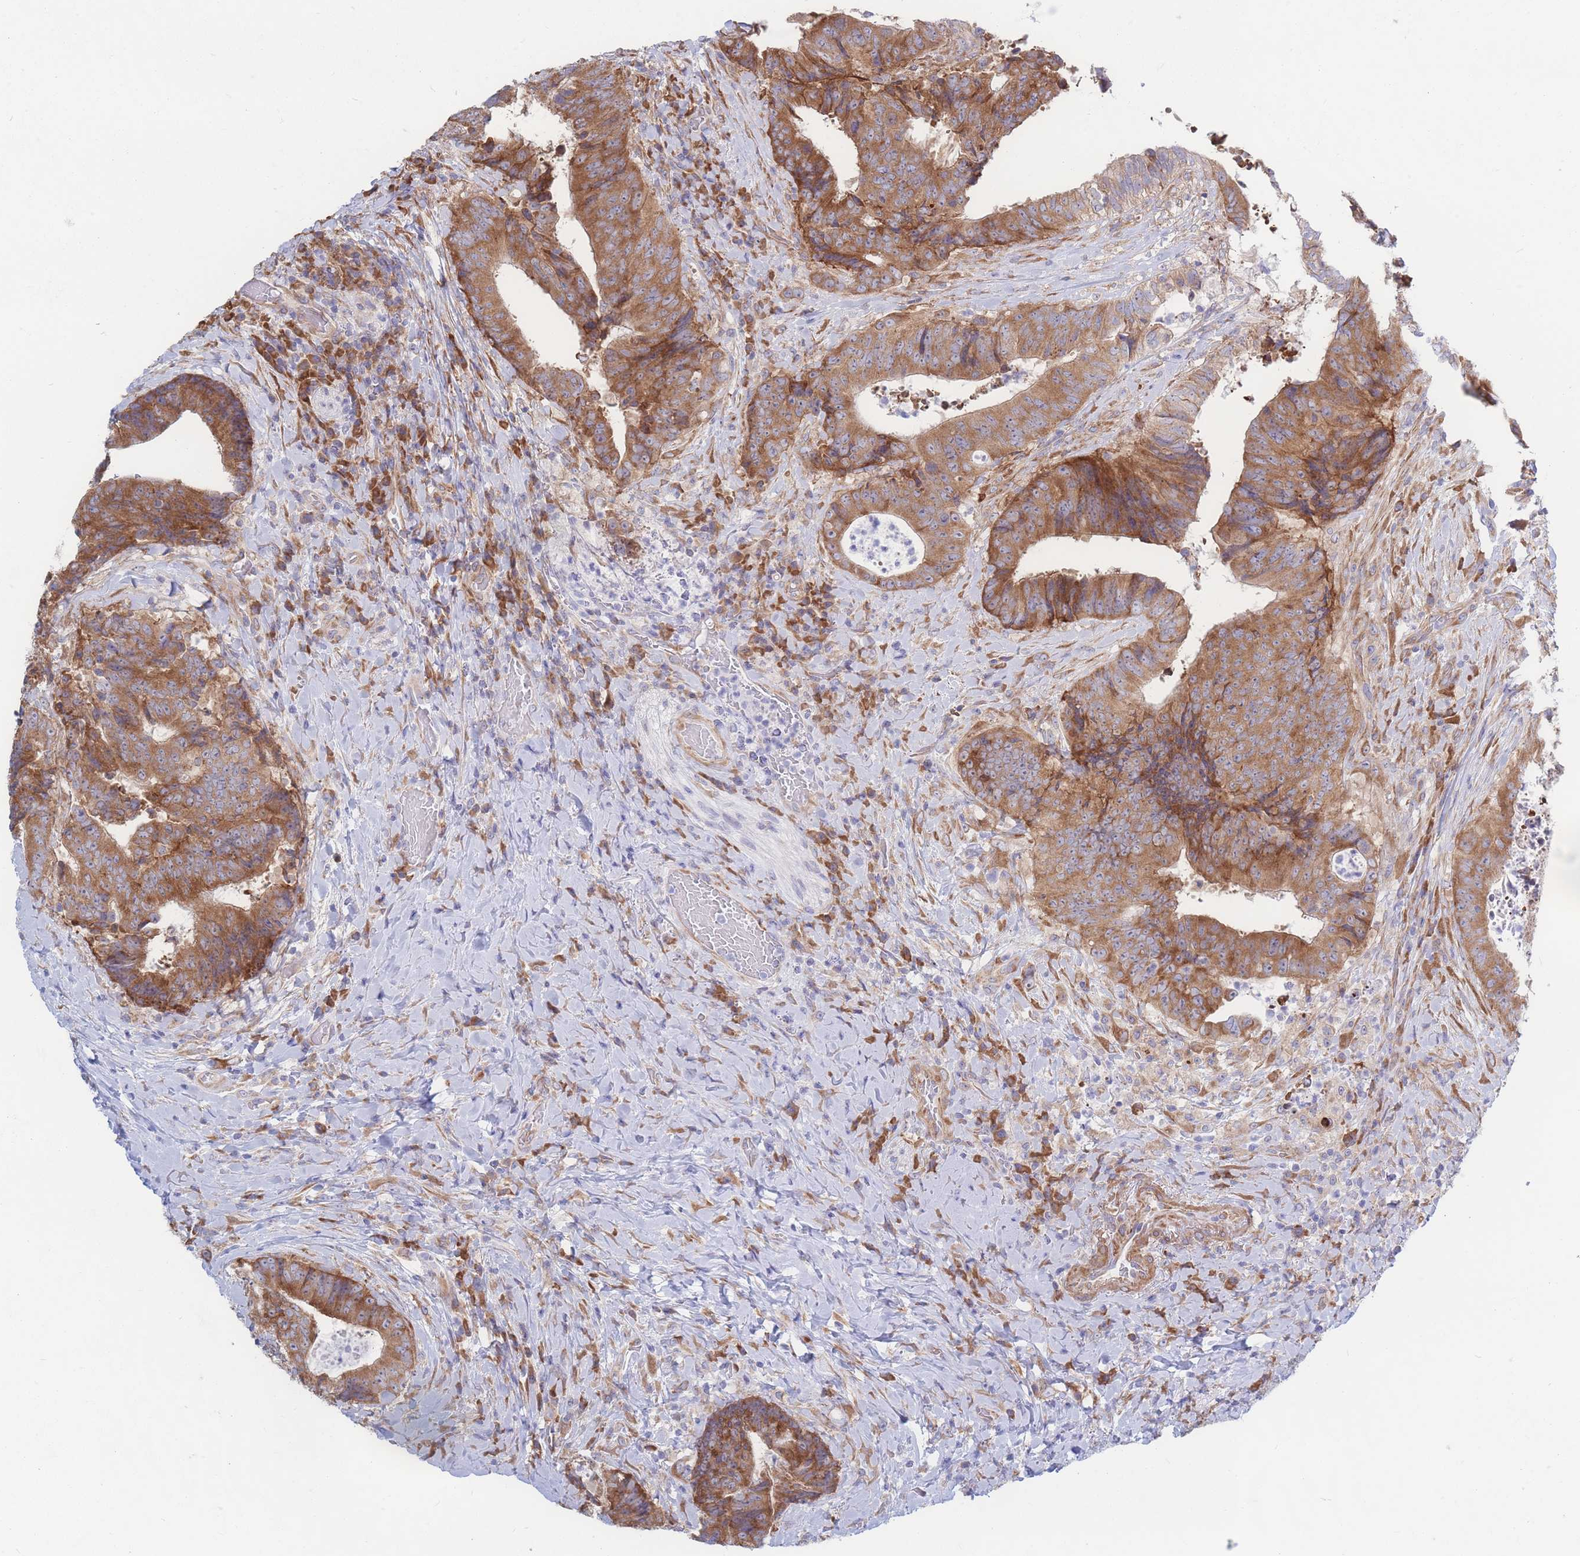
{"staining": {"intensity": "moderate", "quantity": ">75%", "location": "cytoplasmic/membranous"}, "tissue": "colorectal cancer", "cell_type": "Tumor cells", "image_type": "cancer", "snomed": [{"axis": "morphology", "description": "Adenocarcinoma, NOS"}, {"axis": "topography", "description": "Rectum"}], "caption": "A micrograph showing moderate cytoplasmic/membranous expression in approximately >75% of tumor cells in colorectal cancer, as visualized by brown immunohistochemical staining.", "gene": "RPL8", "patient": {"sex": "male", "age": 72}}